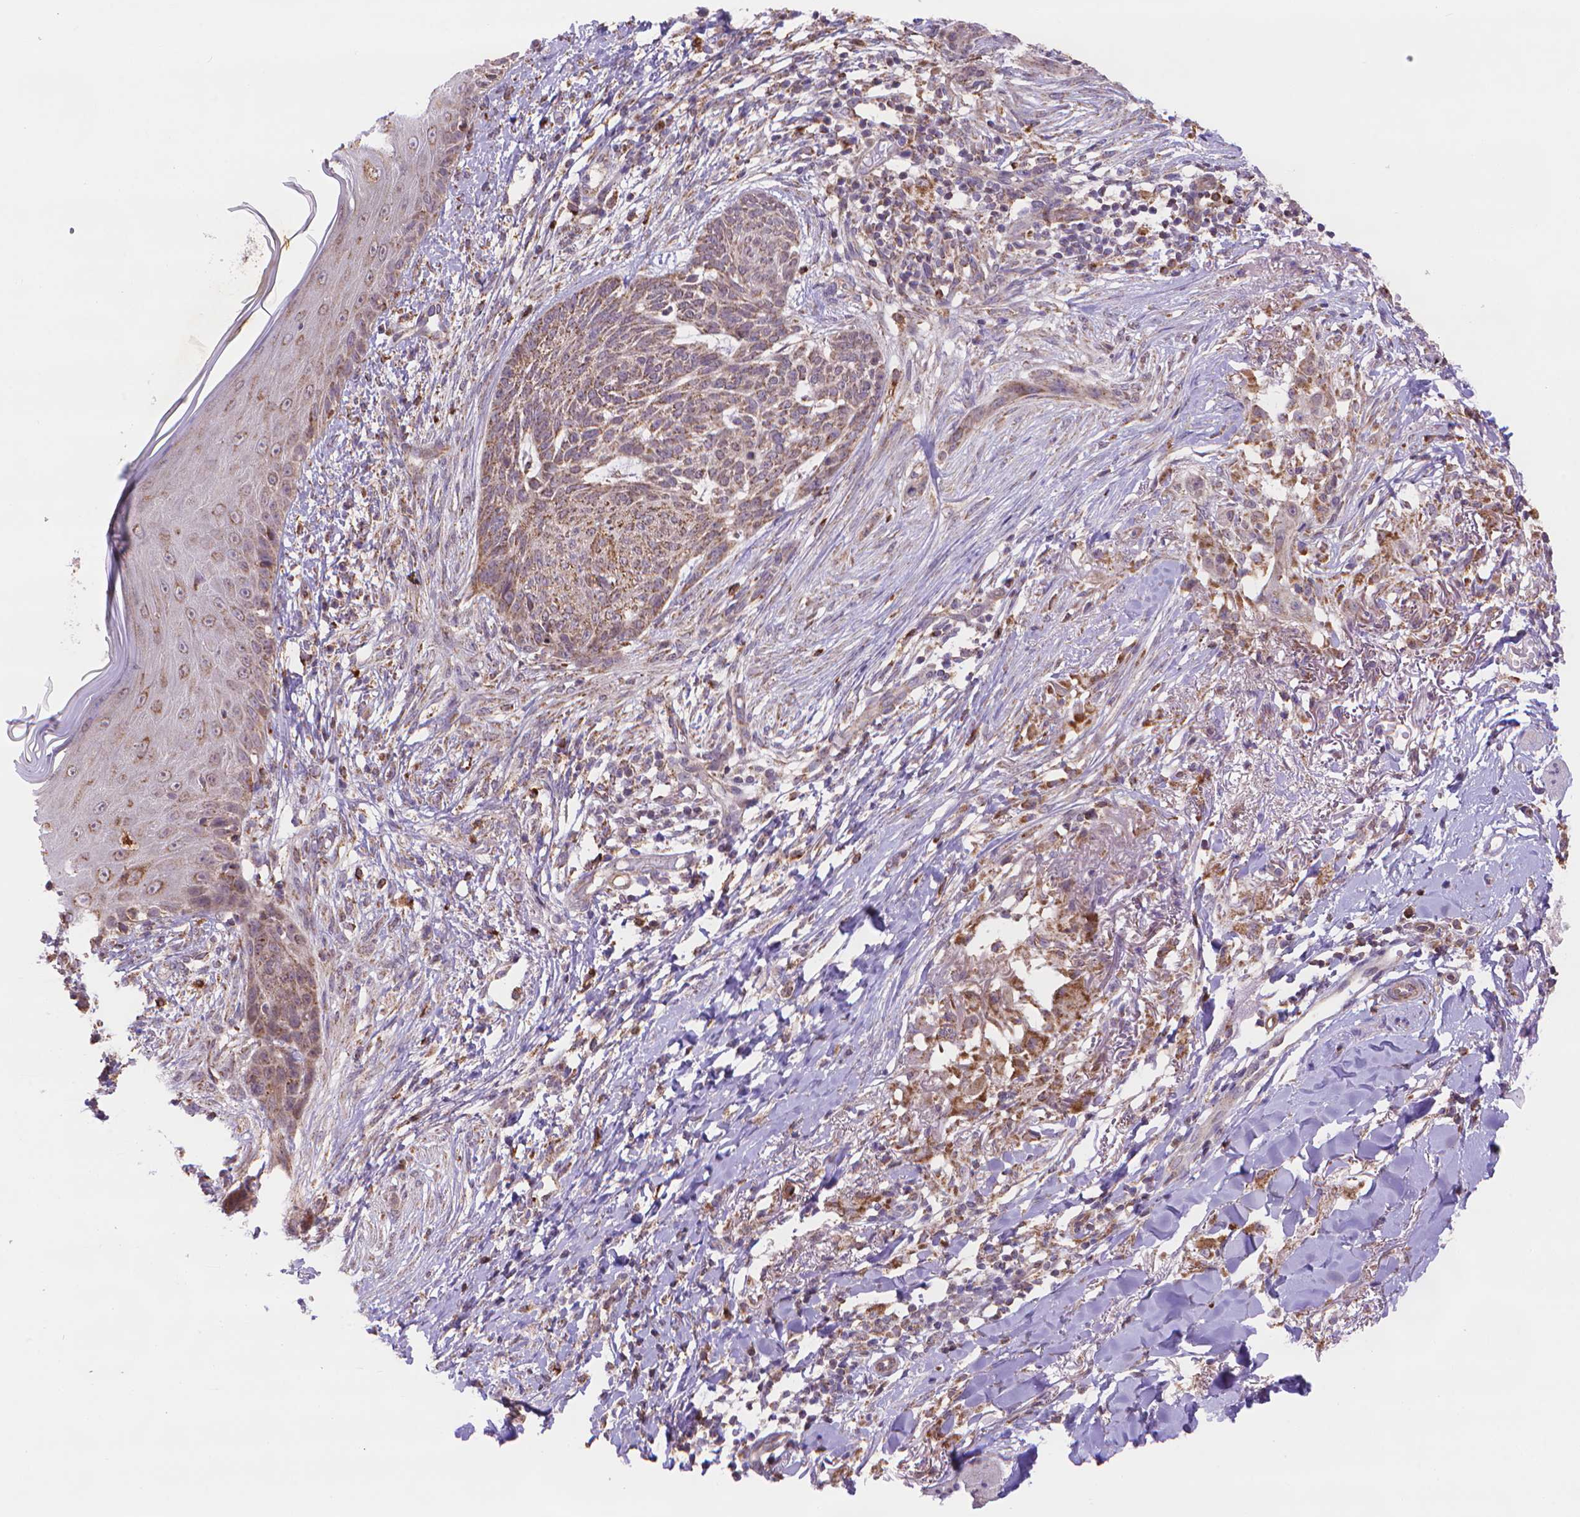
{"staining": {"intensity": "moderate", "quantity": ">75%", "location": "cytoplasmic/membranous"}, "tissue": "skin cancer", "cell_type": "Tumor cells", "image_type": "cancer", "snomed": [{"axis": "morphology", "description": "Normal tissue, NOS"}, {"axis": "morphology", "description": "Basal cell carcinoma"}, {"axis": "topography", "description": "Skin"}], "caption": "This micrograph exhibits immunohistochemistry staining of skin basal cell carcinoma, with medium moderate cytoplasmic/membranous positivity in about >75% of tumor cells.", "gene": "CYYR1", "patient": {"sex": "male", "age": 84}}